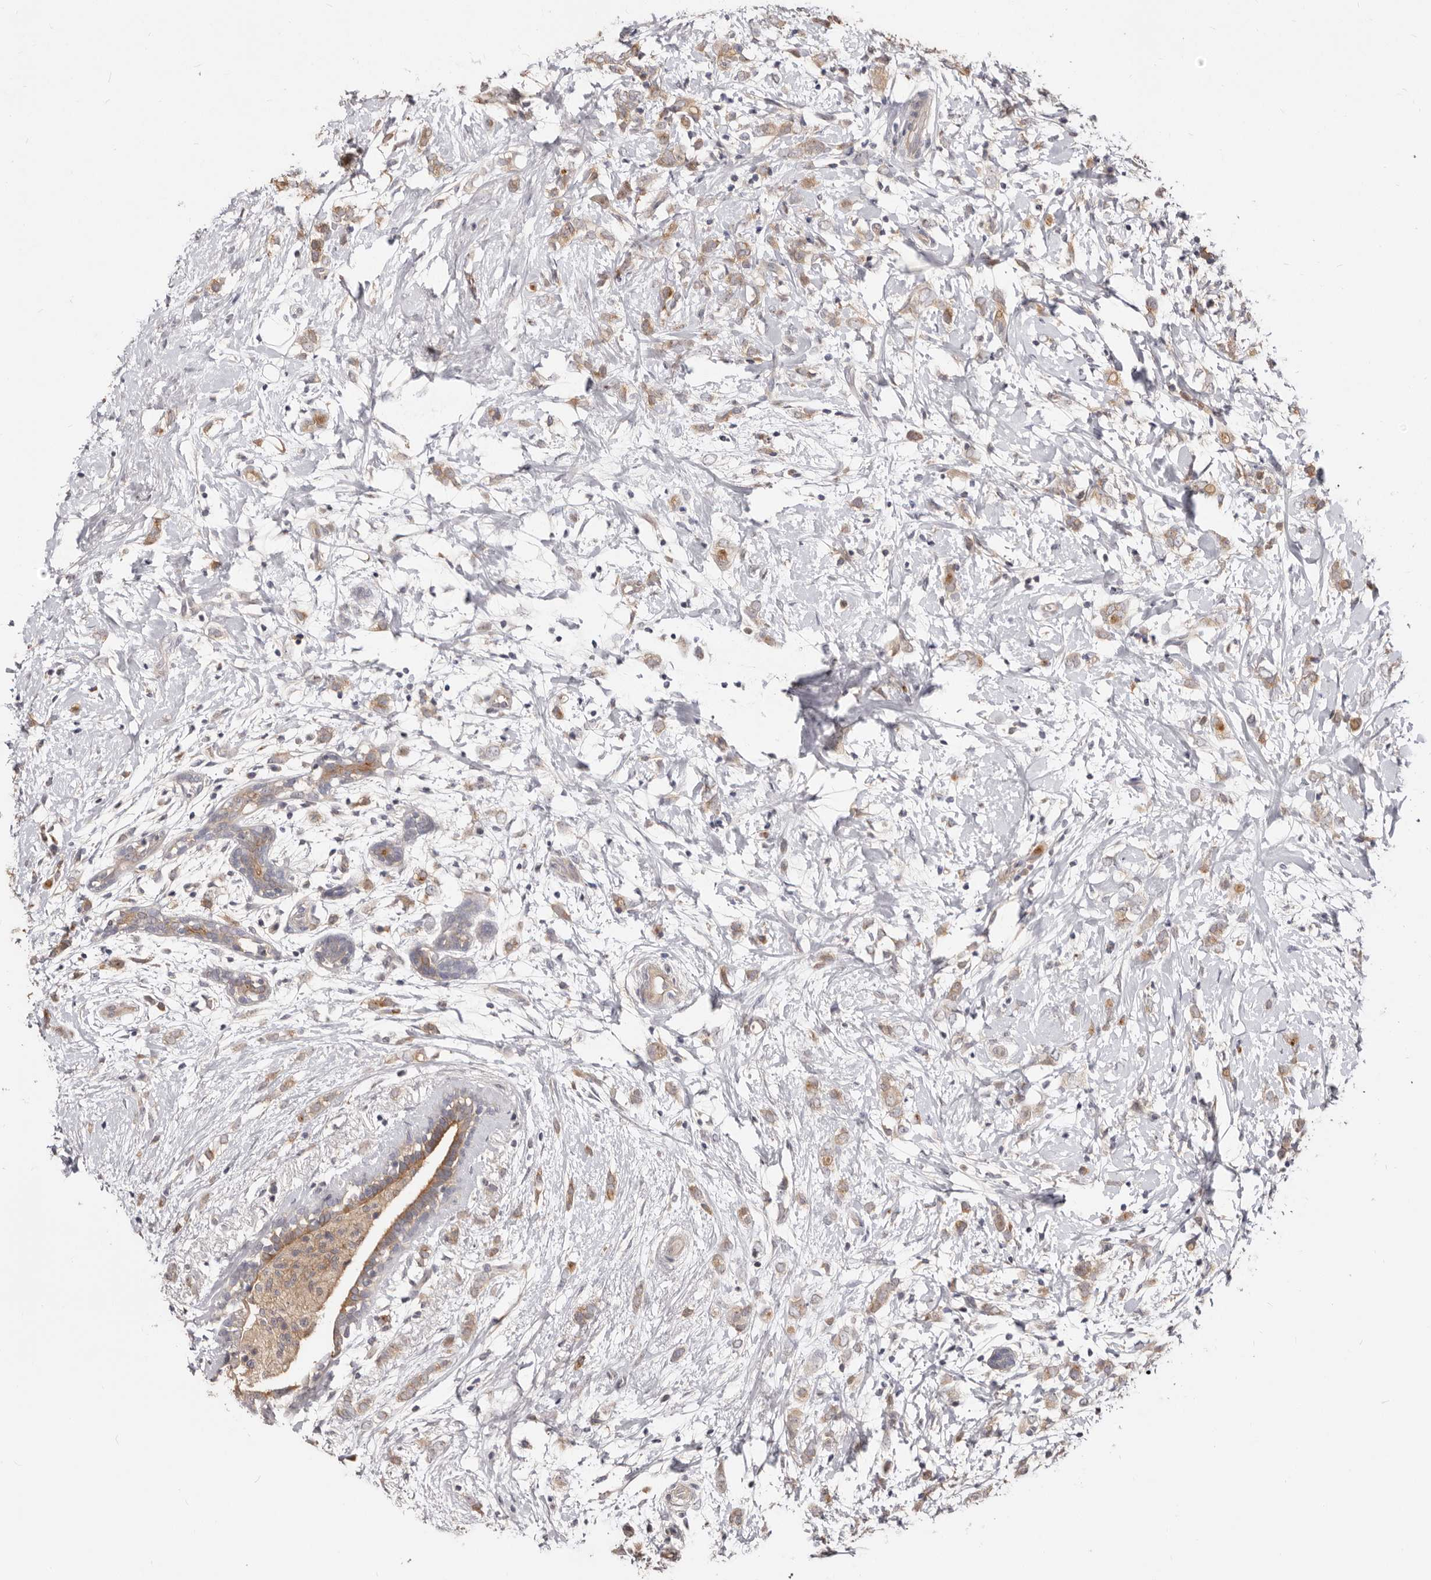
{"staining": {"intensity": "weak", "quantity": ">75%", "location": "cytoplasmic/membranous"}, "tissue": "breast cancer", "cell_type": "Tumor cells", "image_type": "cancer", "snomed": [{"axis": "morphology", "description": "Normal tissue, NOS"}, {"axis": "morphology", "description": "Lobular carcinoma"}, {"axis": "topography", "description": "Breast"}], "caption": "Breast cancer (lobular carcinoma) was stained to show a protein in brown. There is low levels of weak cytoplasmic/membranous positivity in approximately >75% of tumor cells.", "gene": "TC2N", "patient": {"sex": "female", "age": 47}}